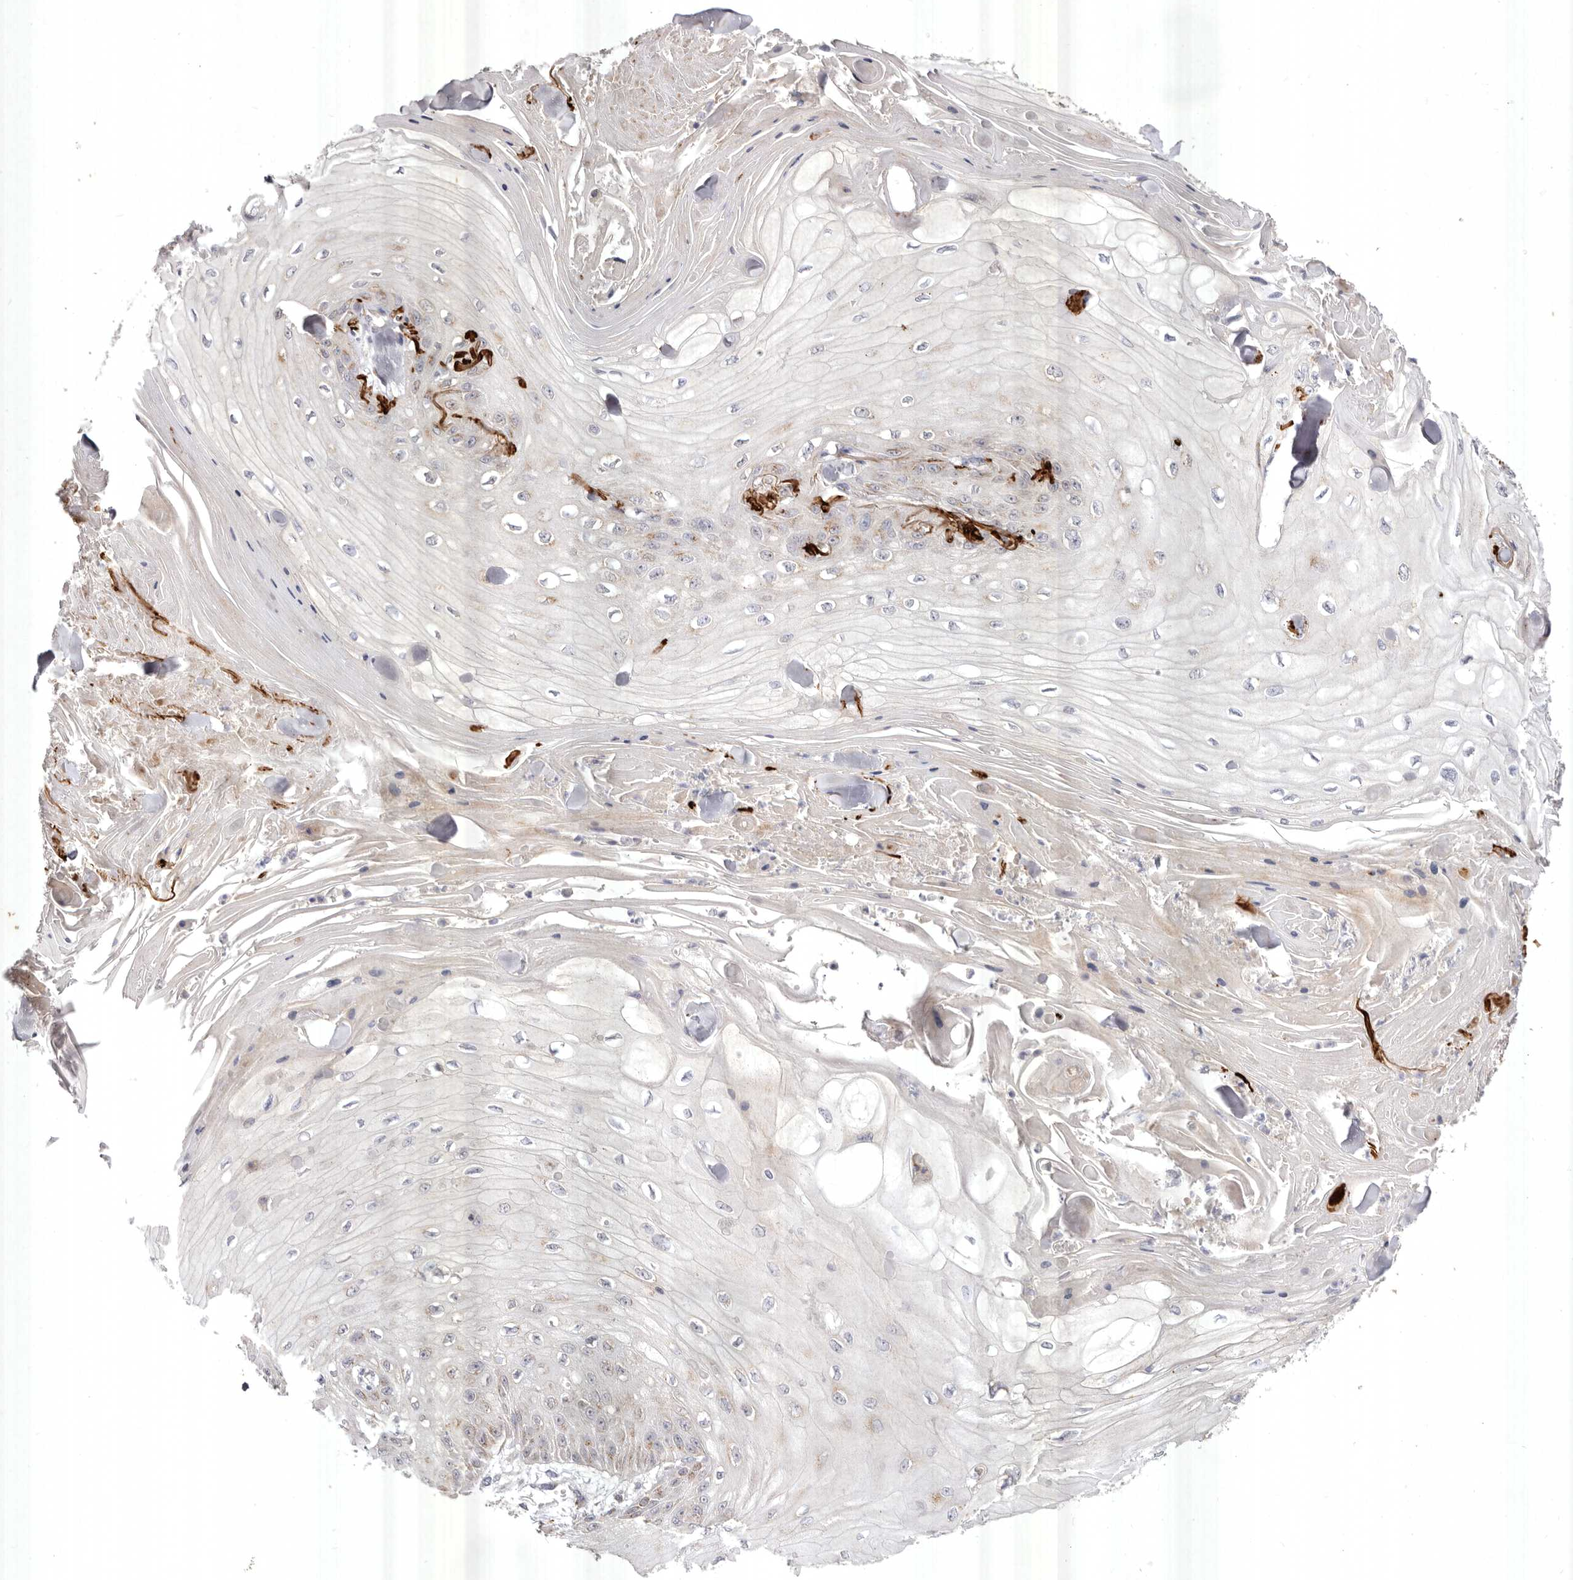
{"staining": {"intensity": "weak", "quantity": "<25%", "location": "cytoplasmic/membranous"}, "tissue": "skin cancer", "cell_type": "Tumor cells", "image_type": "cancer", "snomed": [{"axis": "morphology", "description": "Squamous cell carcinoma, NOS"}, {"axis": "topography", "description": "Skin"}], "caption": "This histopathology image is of skin cancer (squamous cell carcinoma) stained with immunohistochemistry to label a protein in brown with the nuclei are counter-stained blue. There is no expression in tumor cells.", "gene": "USP24", "patient": {"sex": "male", "age": 74}}